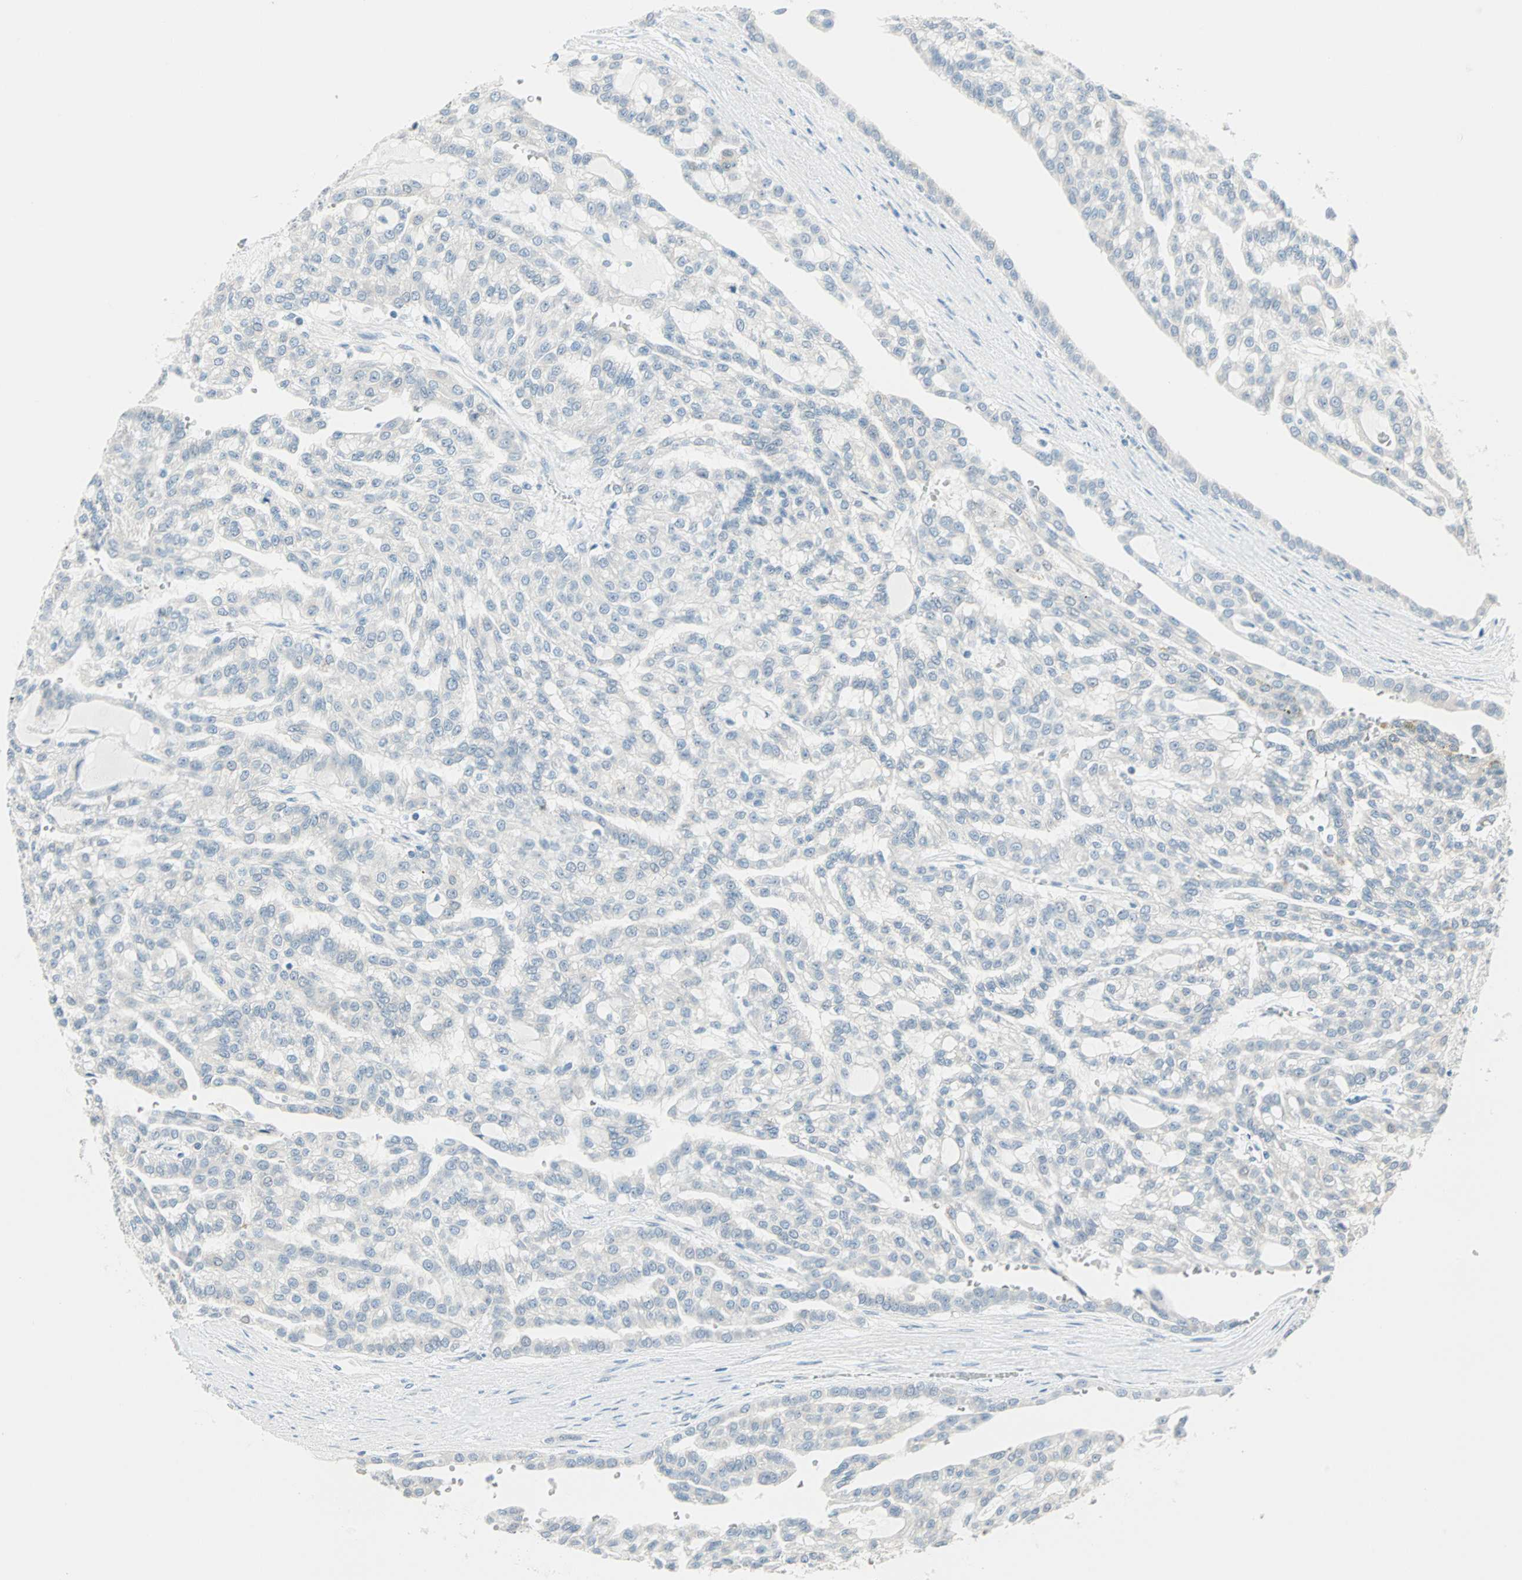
{"staining": {"intensity": "negative", "quantity": "none", "location": "none"}, "tissue": "renal cancer", "cell_type": "Tumor cells", "image_type": "cancer", "snomed": [{"axis": "morphology", "description": "Adenocarcinoma, NOS"}, {"axis": "topography", "description": "Kidney"}], "caption": "Immunohistochemistry (IHC) photomicrograph of neoplastic tissue: human renal adenocarcinoma stained with DAB (3,3'-diaminobenzidine) shows no significant protein positivity in tumor cells.", "gene": "SULT1C2", "patient": {"sex": "male", "age": 63}}